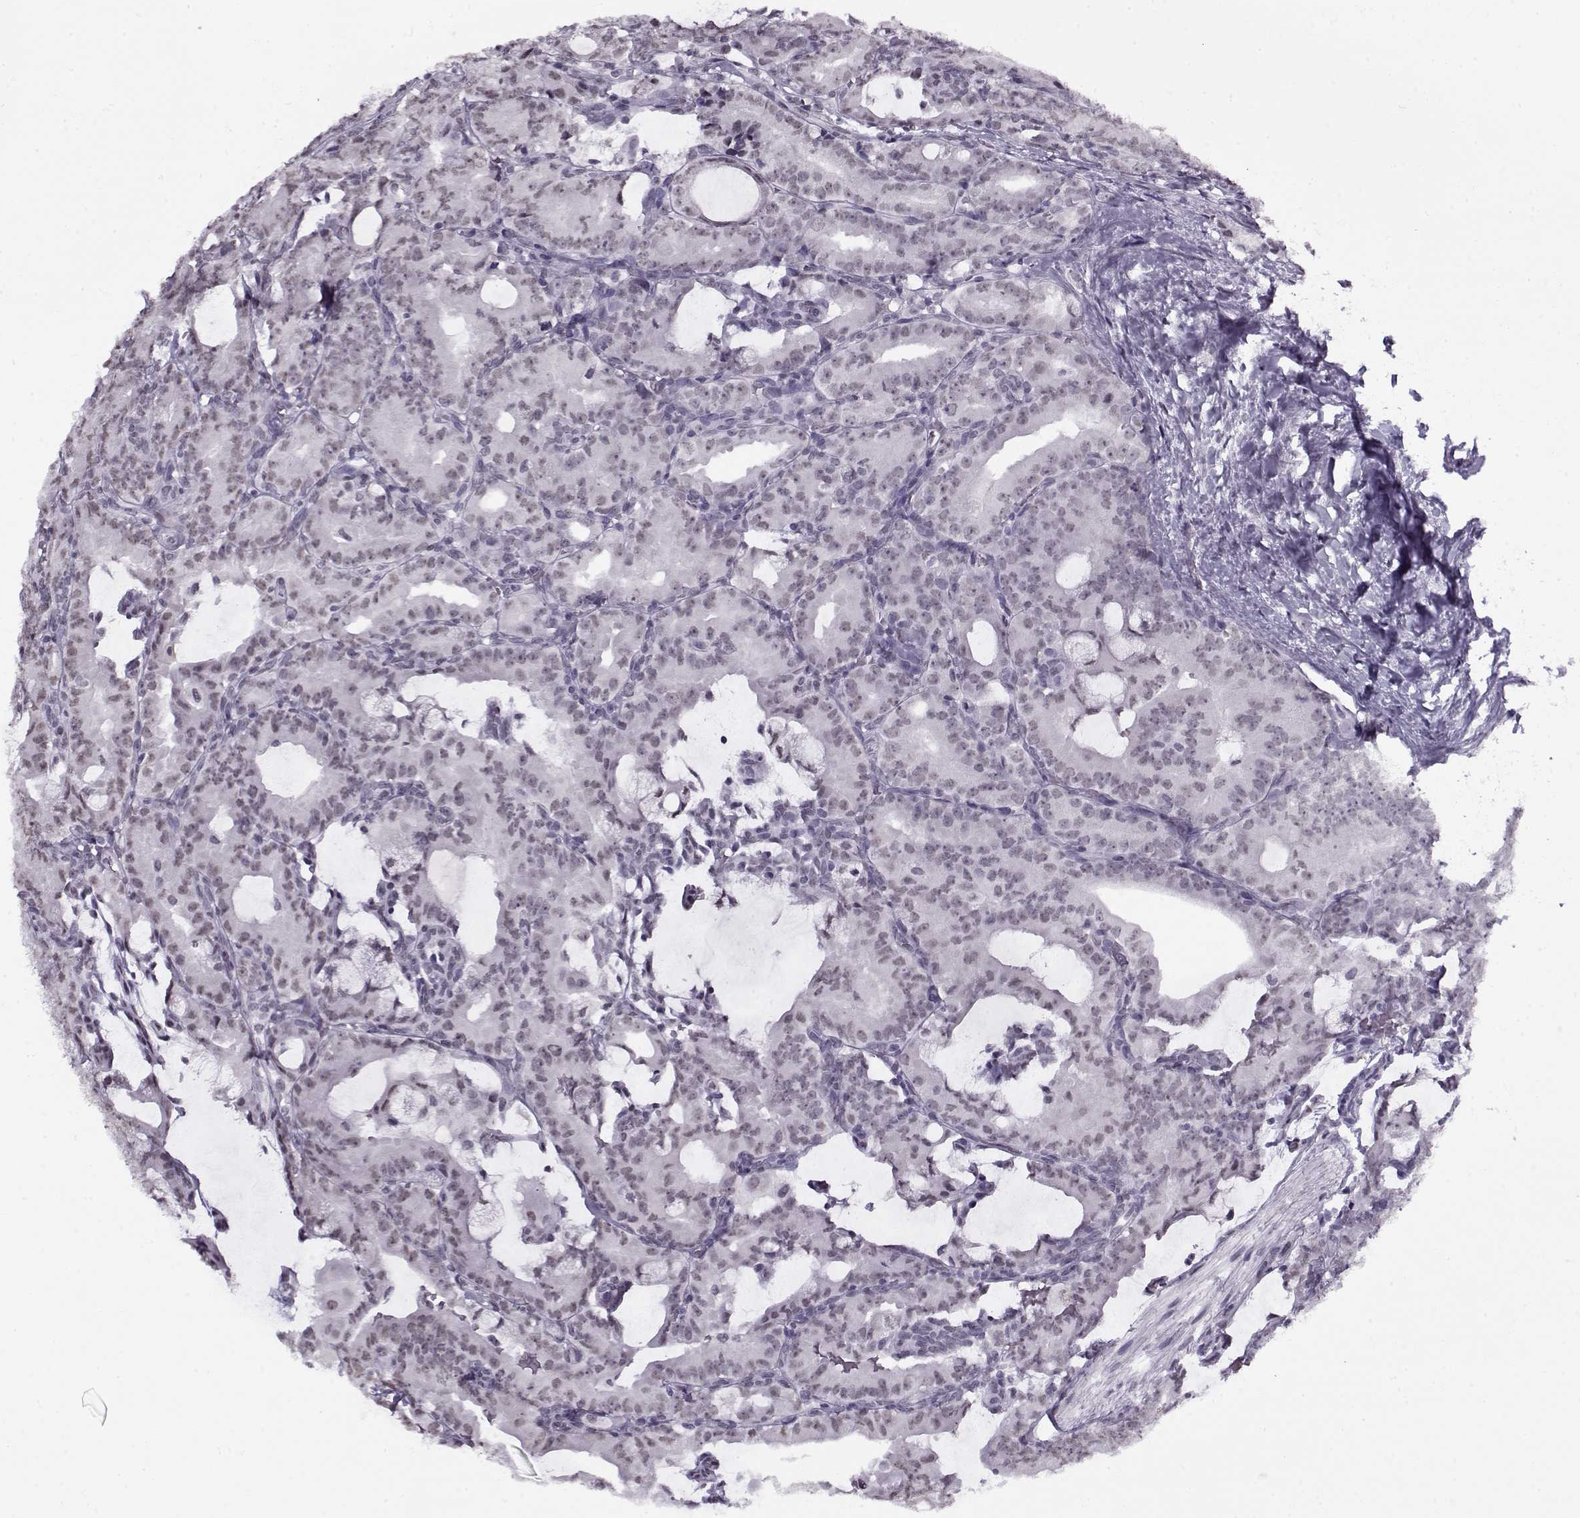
{"staining": {"intensity": "negative", "quantity": "none", "location": "none"}, "tissue": "prostate cancer", "cell_type": "Tumor cells", "image_type": "cancer", "snomed": [{"axis": "morphology", "description": "Adenocarcinoma, NOS"}, {"axis": "morphology", "description": "Adenocarcinoma, High grade"}, {"axis": "topography", "description": "Prostate"}], "caption": "Immunohistochemistry (IHC) histopathology image of neoplastic tissue: human prostate adenocarcinoma stained with DAB (3,3'-diaminobenzidine) demonstrates no significant protein staining in tumor cells.", "gene": "PRMT8", "patient": {"sex": "male", "age": 64}}